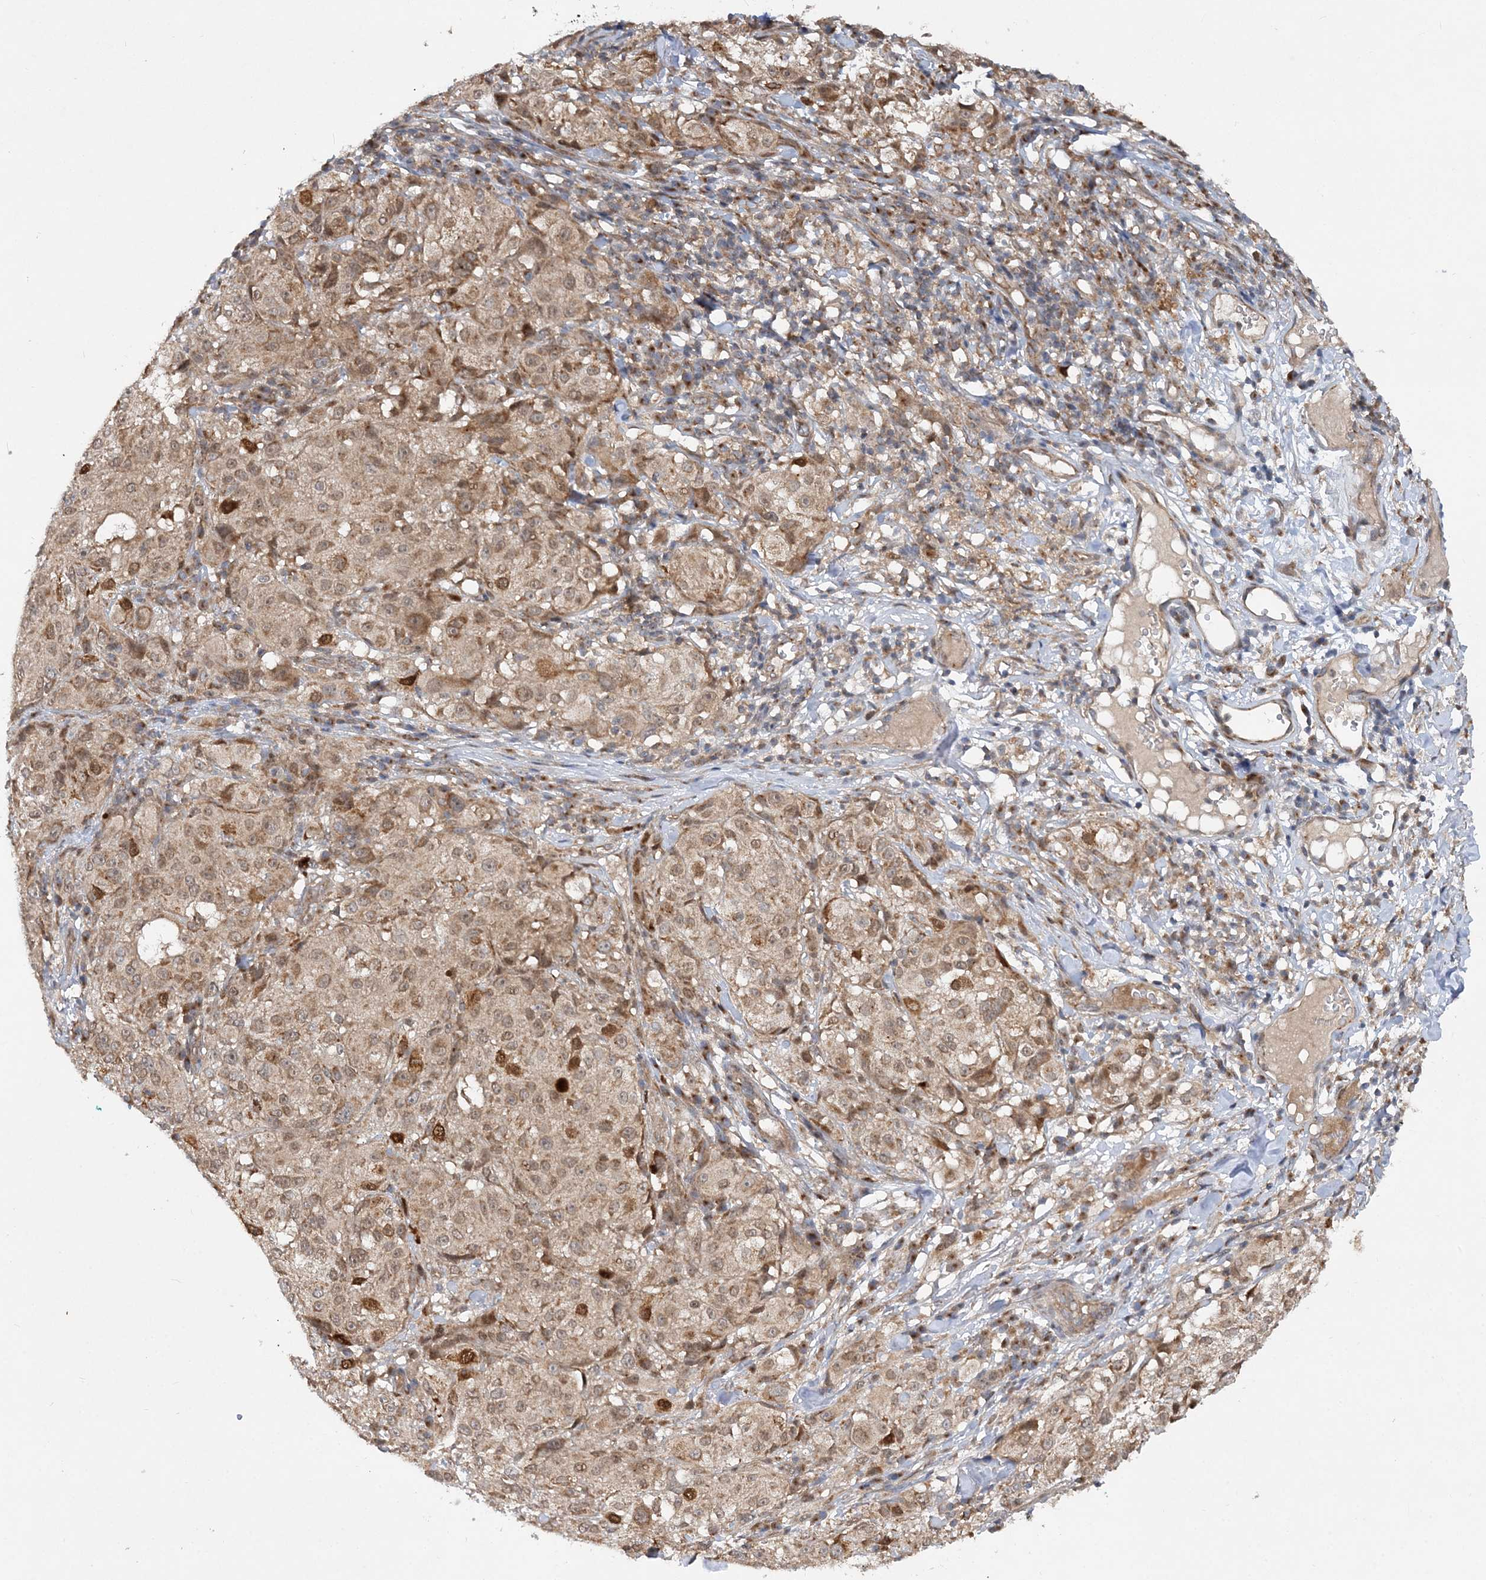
{"staining": {"intensity": "moderate", "quantity": "25%-75%", "location": "cytoplasmic/membranous,nuclear"}, "tissue": "melanoma", "cell_type": "Tumor cells", "image_type": "cancer", "snomed": [{"axis": "morphology", "description": "Necrosis, NOS"}, {"axis": "morphology", "description": "Malignant melanoma, NOS"}, {"axis": "topography", "description": "Skin"}], "caption": "This photomicrograph displays immunohistochemistry (IHC) staining of human melanoma, with medium moderate cytoplasmic/membranous and nuclear positivity in about 25%-75% of tumor cells.", "gene": "MXI1", "patient": {"sex": "female", "age": 87}}